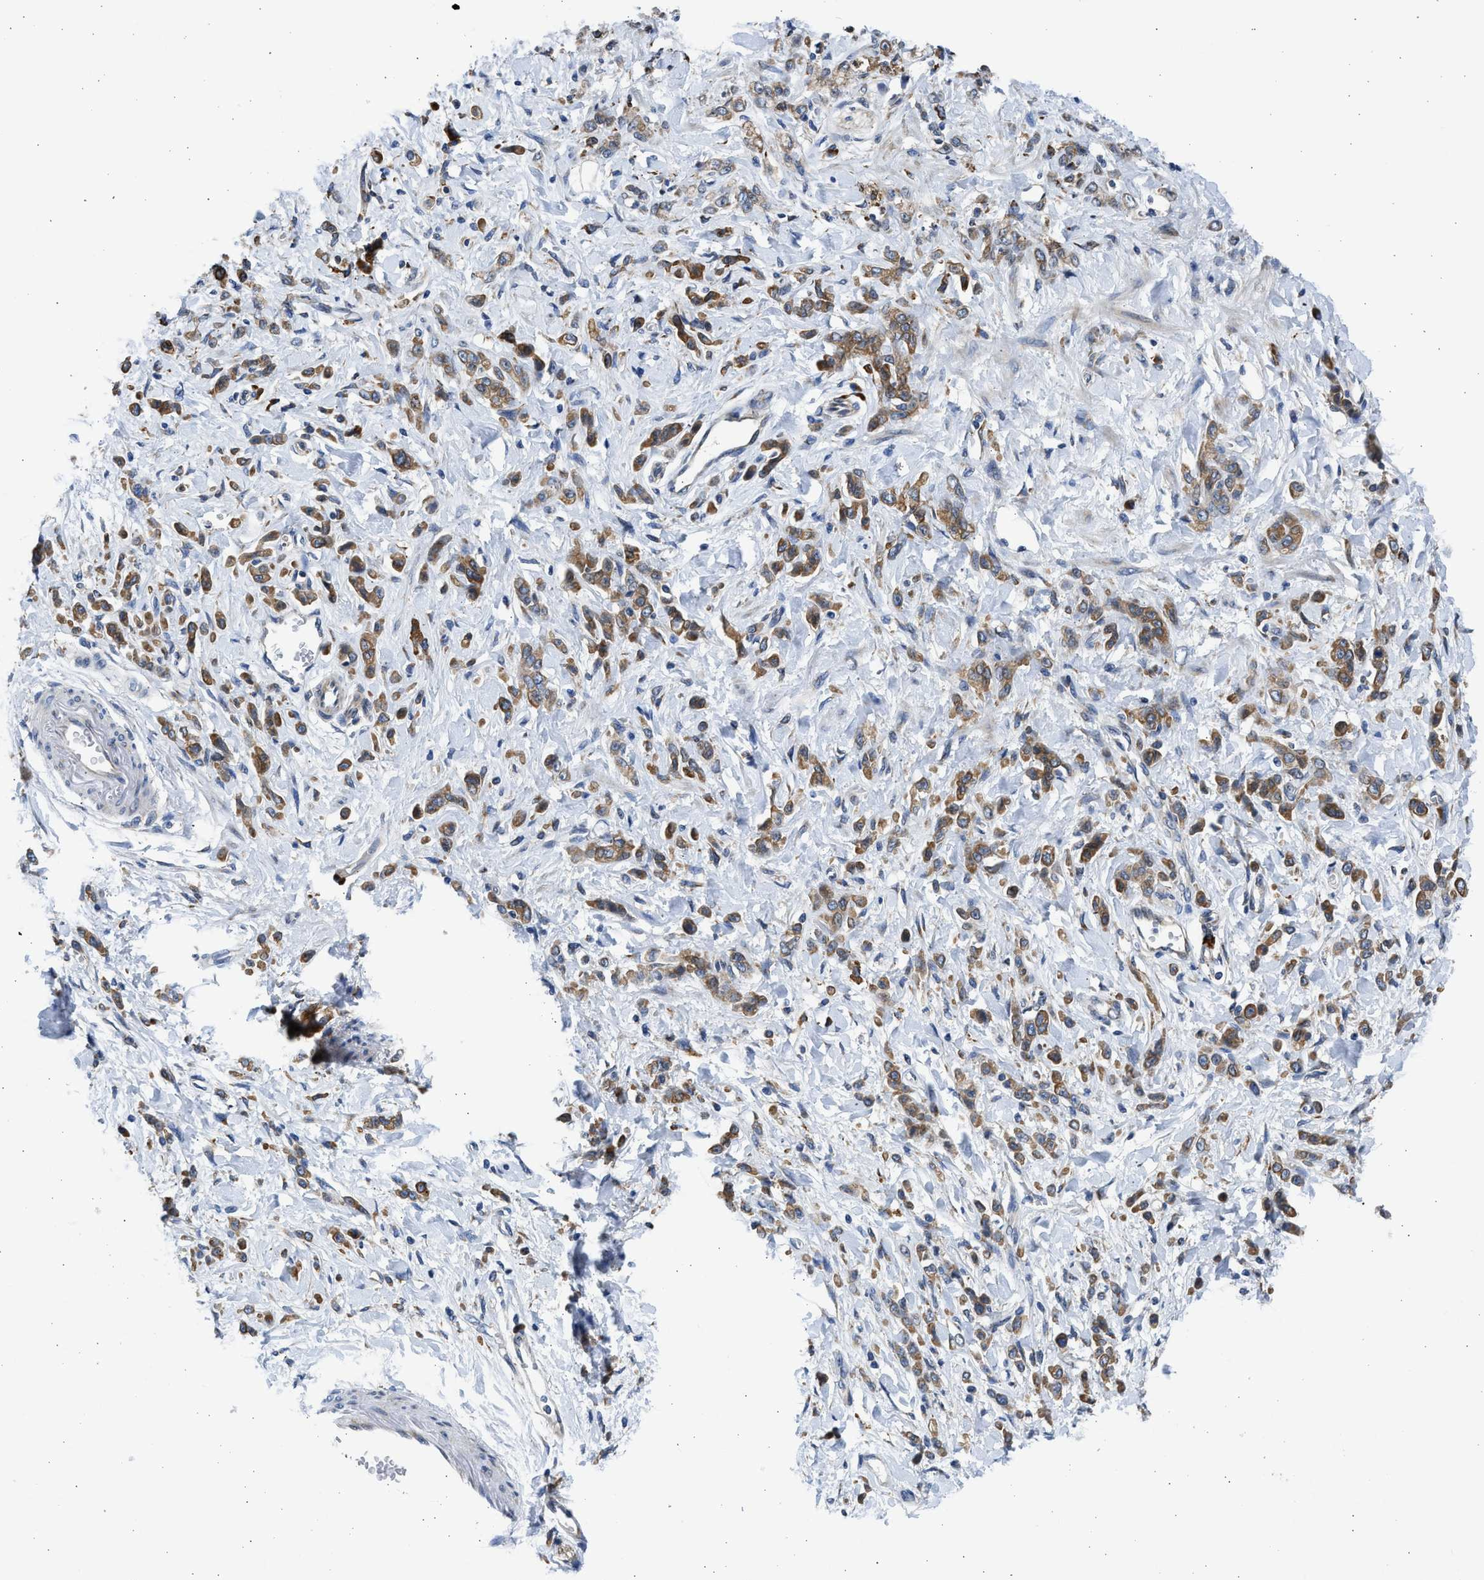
{"staining": {"intensity": "moderate", "quantity": ">75%", "location": "cytoplasmic/membranous"}, "tissue": "stomach cancer", "cell_type": "Tumor cells", "image_type": "cancer", "snomed": [{"axis": "morphology", "description": "Normal tissue, NOS"}, {"axis": "morphology", "description": "Adenocarcinoma, NOS"}, {"axis": "topography", "description": "Stomach"}], "caption": "A brown stain highlights moderate cytoplasmic/membranous positivity of a protein in stomach cancer tumor cells.", "gene": "PLD2", "patient": {"sex": "male", "age": 82}}